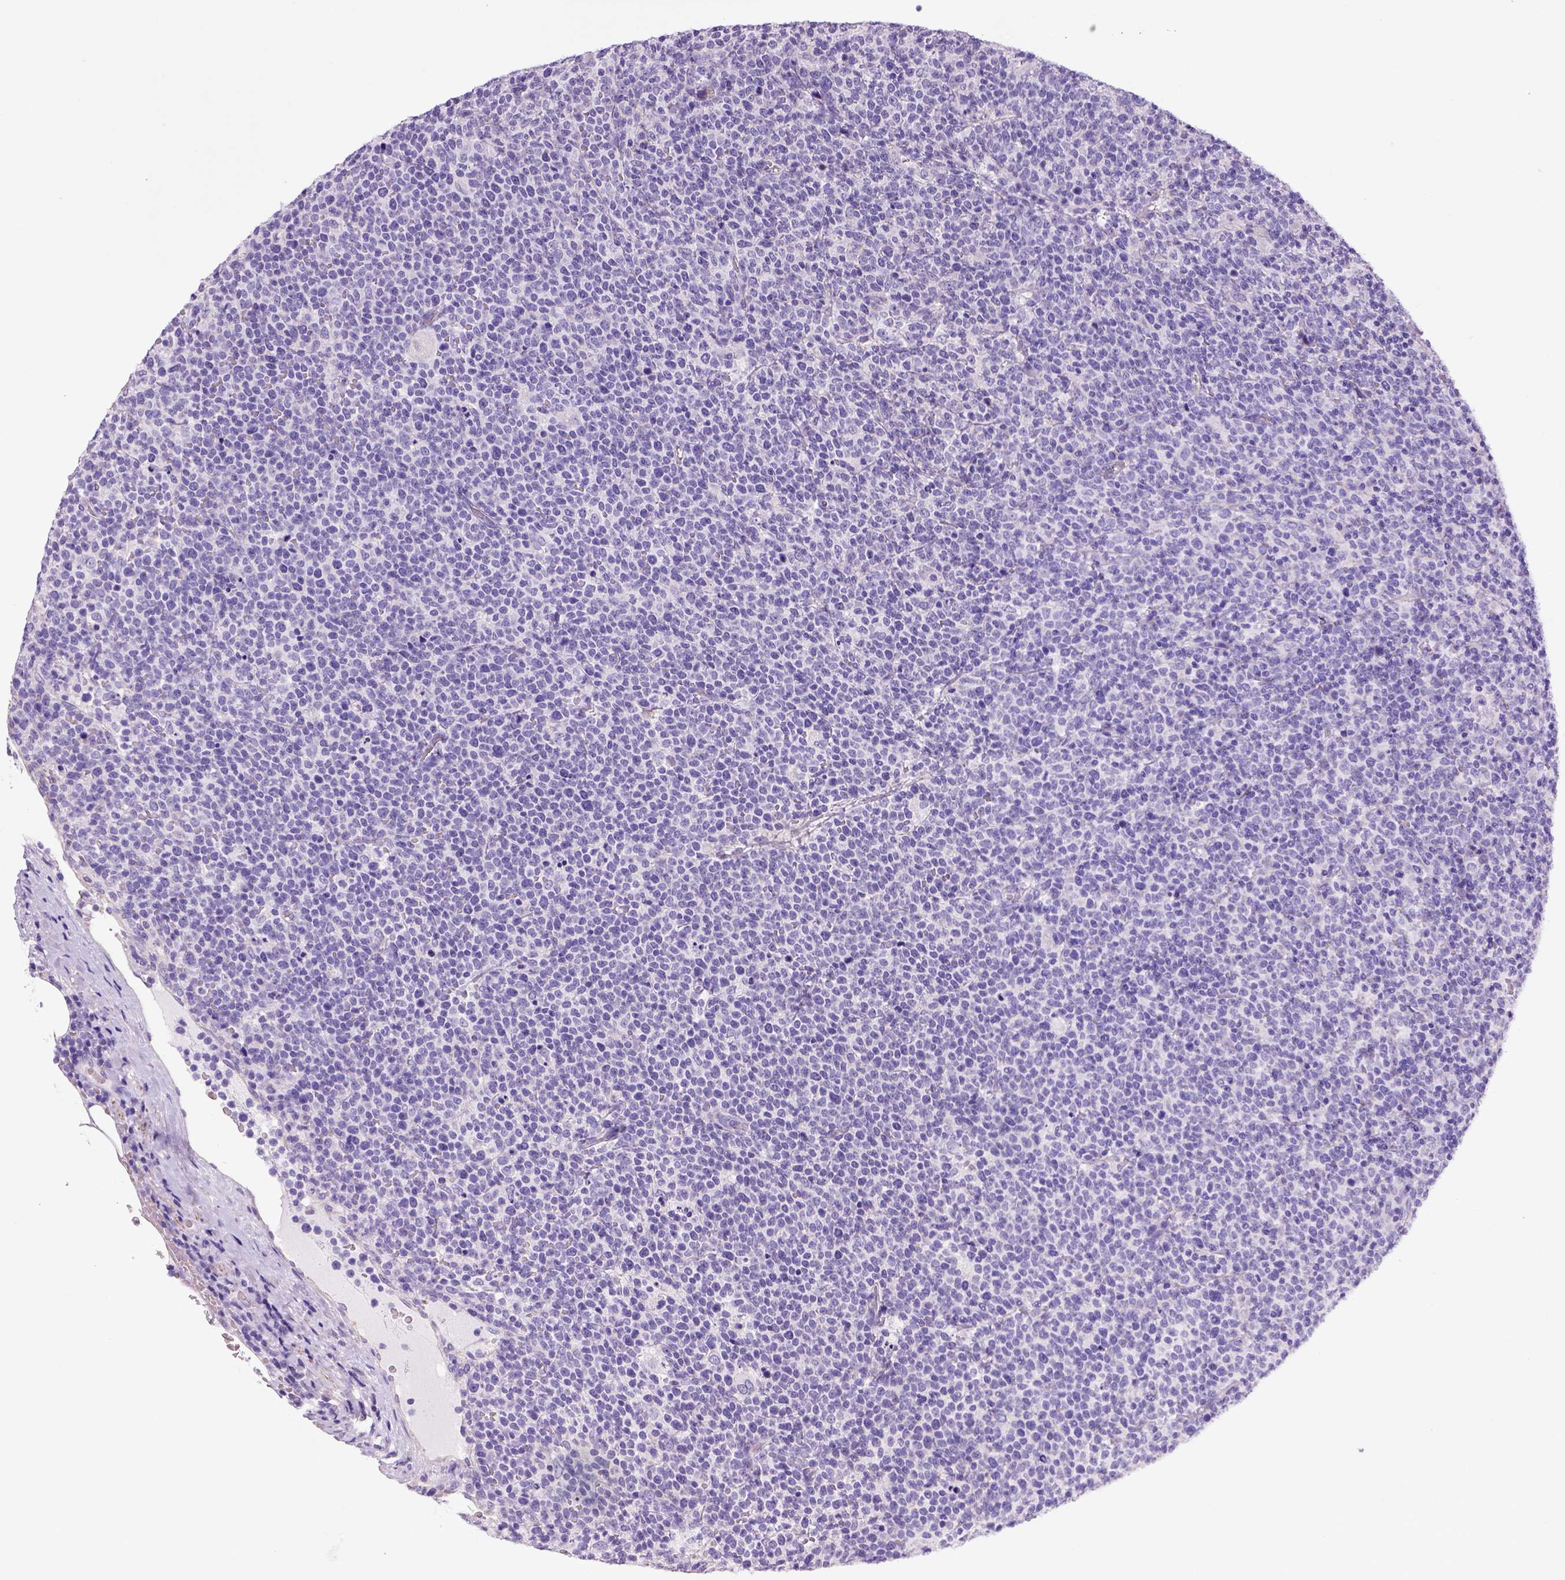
{"staining": {"intensity": "negative", "quantity": "none", "location": "none"}, "tissue": "lymphoma", "cell_type": "Tumor cells", "image_type": "cancer", "snomed": [{"axis": "morphology", "description": "Malignant lymphoma, non-Hodgkin's type, High grade"}, {"axis": "topography", "description": "Lymph node"}], "caption": "DAB immunohistochemical staining of lymphoma shows no significant expression in tumor cells.", "gene": "ARHGEF33", "patient": {"sex": "male", "age": 61}}